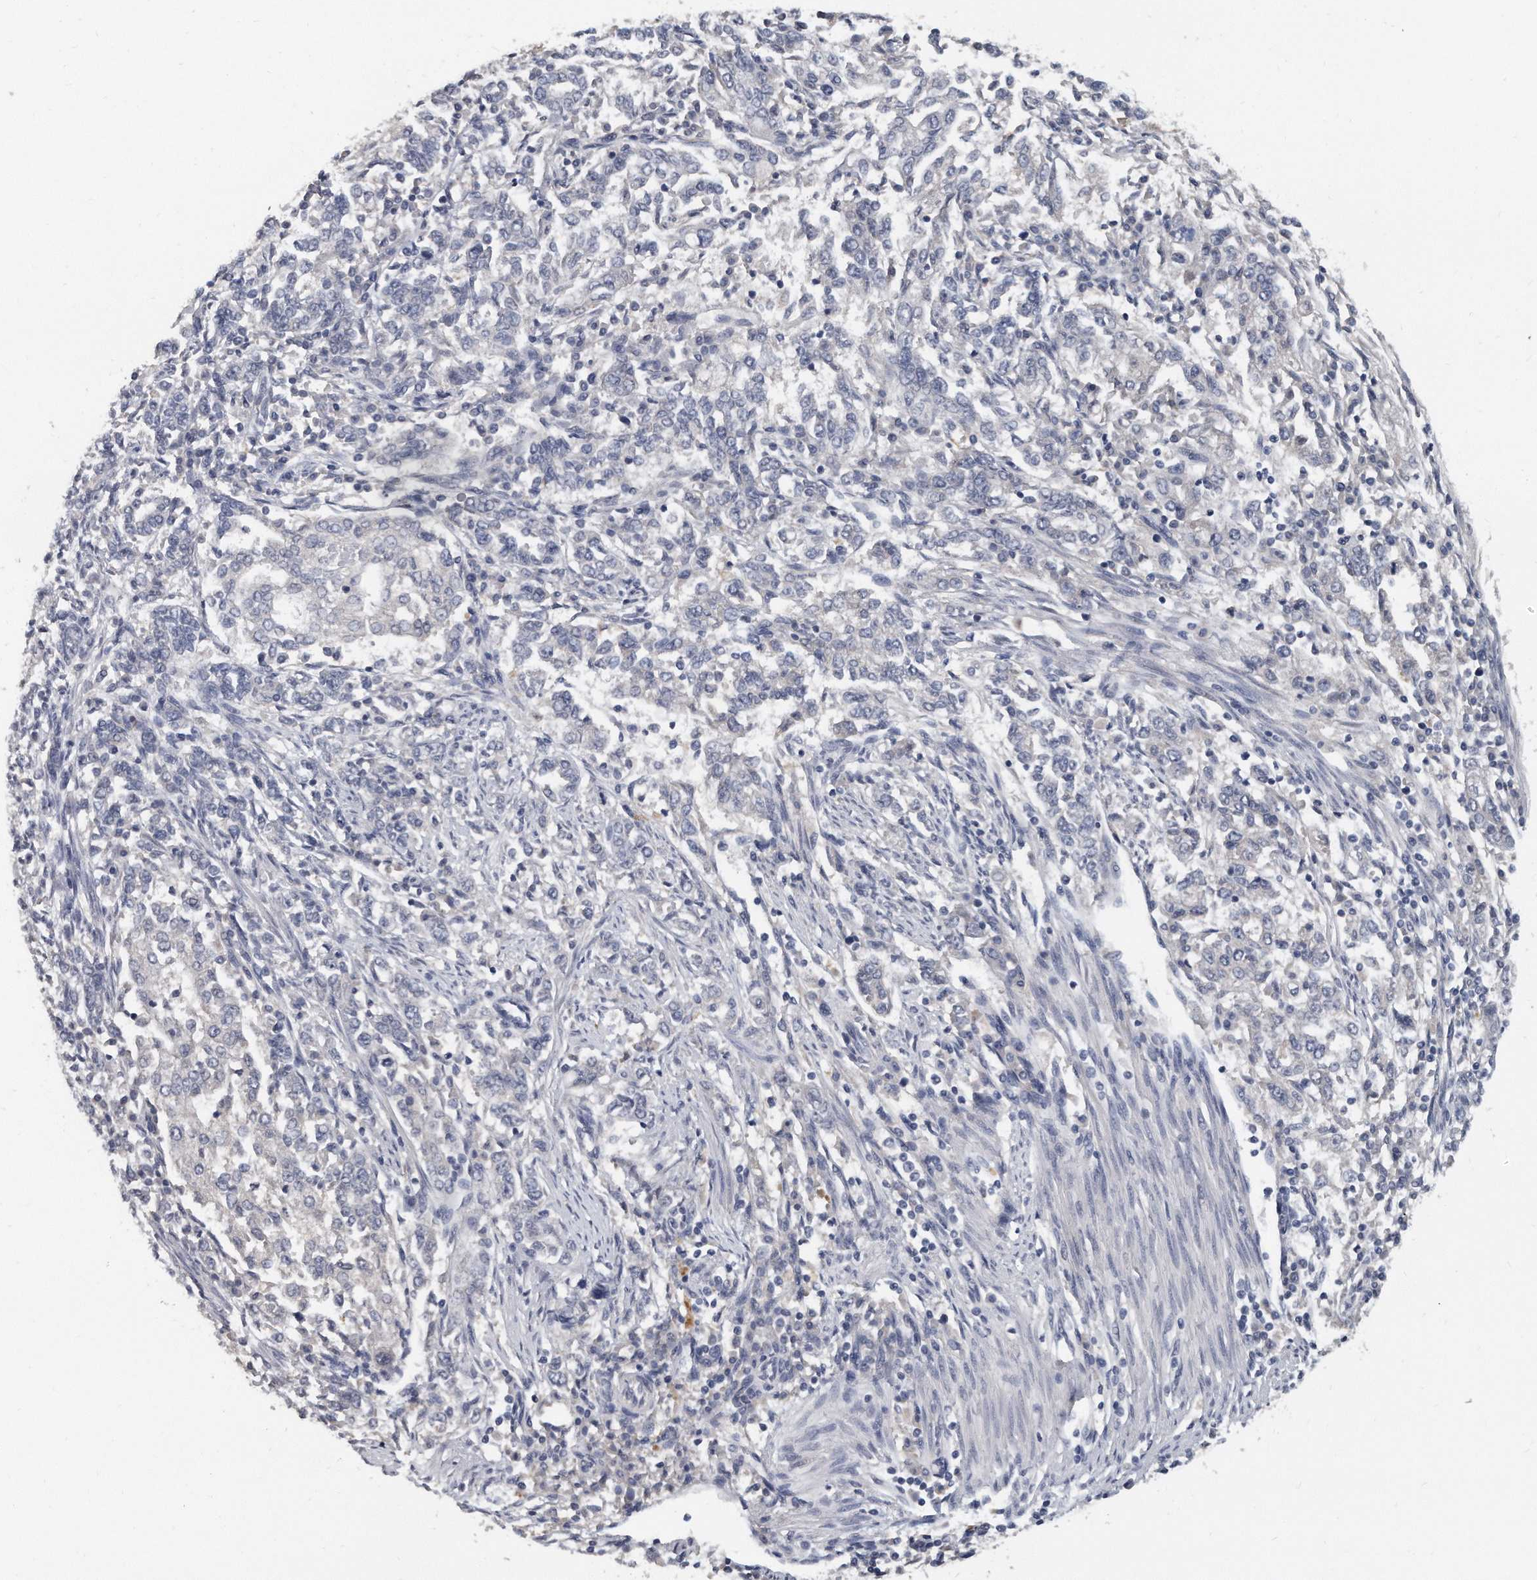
{"staining": {"intensity": "negative", "quantity": "none", "location": "none"}, "tissue": "endometrial cancer", "cell_type": "Tumor cells", "image_type": "cancer", "snomed": [{"axis": "morphology", "description": "Adenocarcinoma, NOS"}, {"axis": "topography", "description": "Endometrium"}], "caption": "This is a histopathology image of immunohistochemistry staining of endometrial cancer, which shows no expression in tumor cells.", "gene": "KLHL7", "patient": {"sex": "female", "age": 49}}